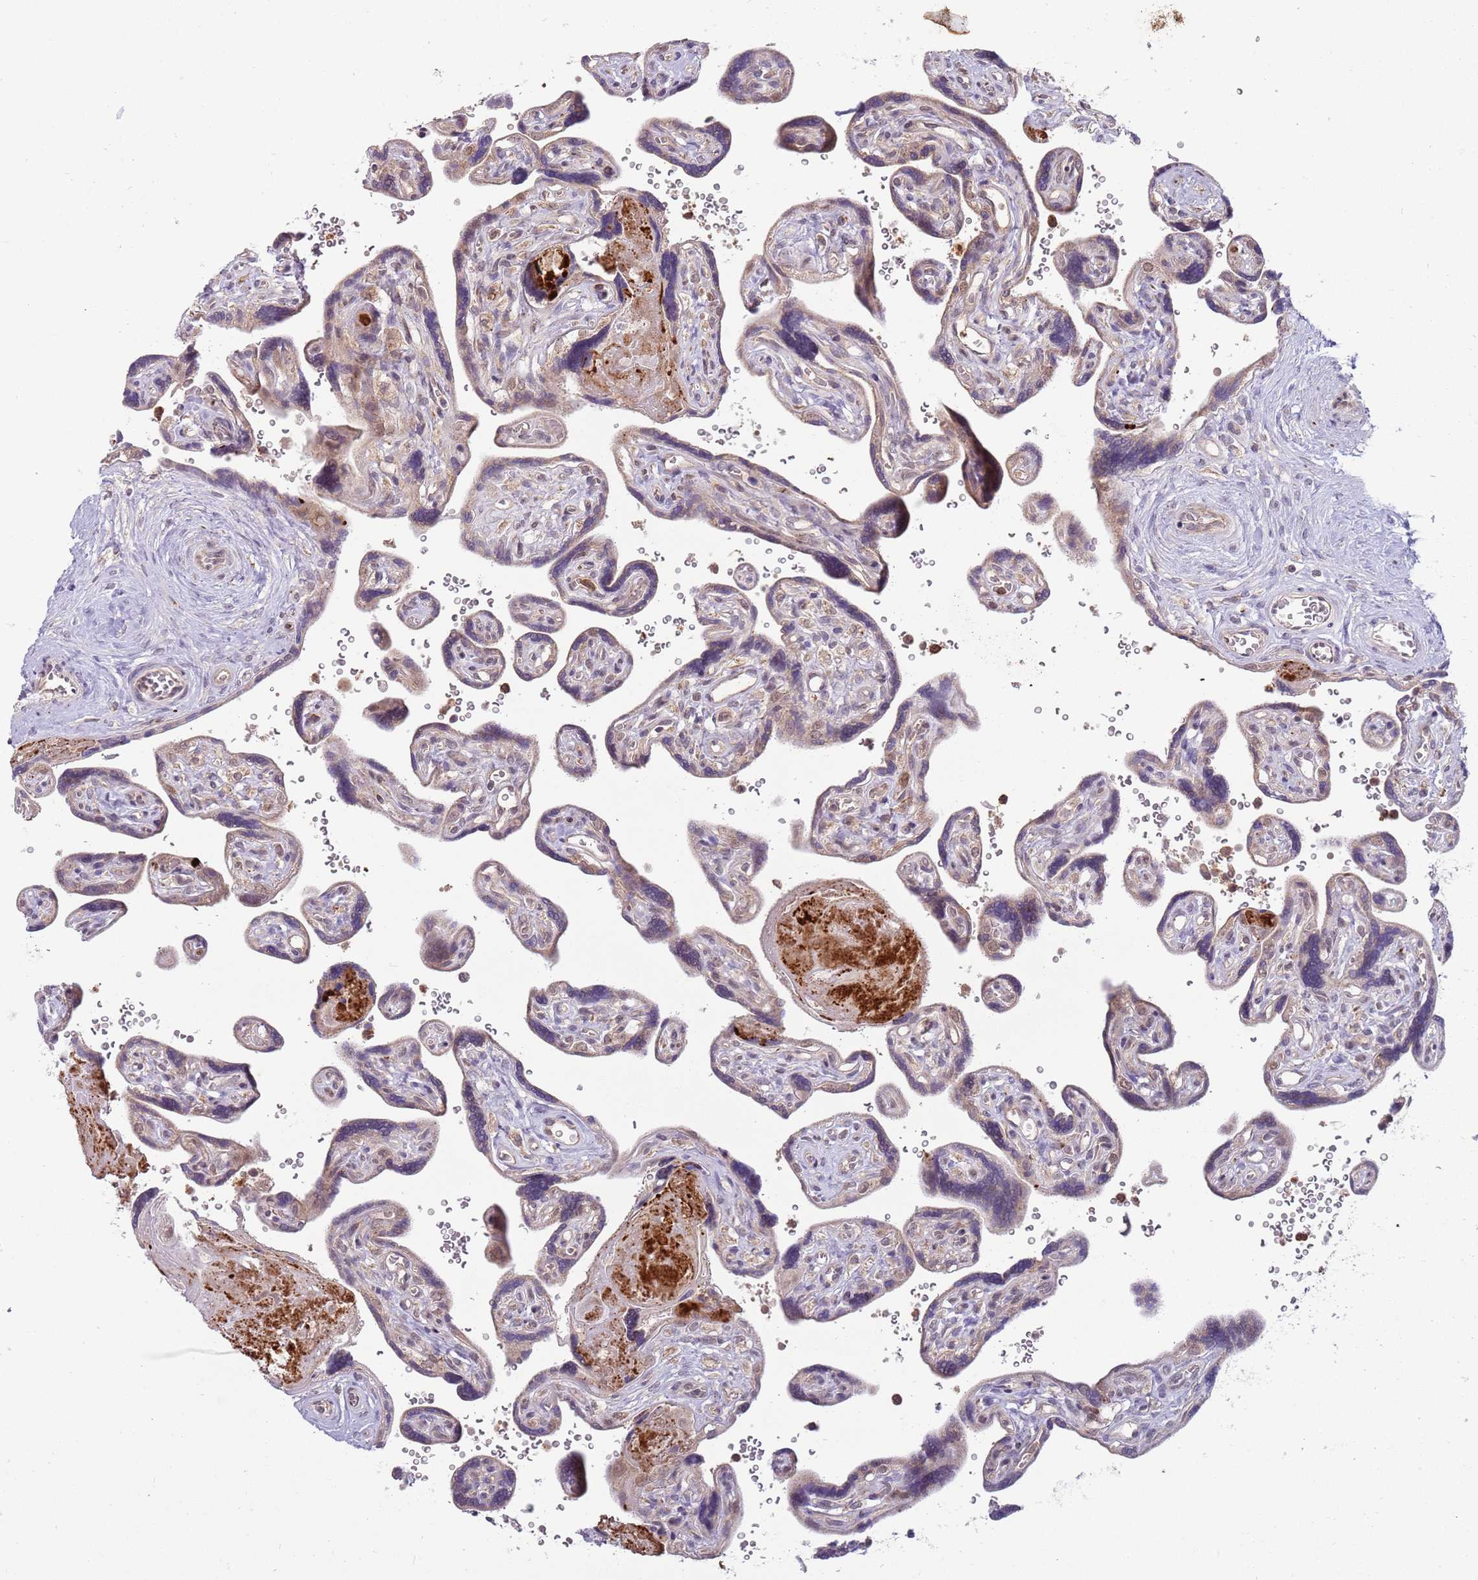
{"staining": {"intensity": "weak", "quantity": "25%-75%", "location": "cytoplasmic/membranous"}, "tissue": "placenta", "cell_type": "Trophoblastic cells", "image_type": "normal", "snomed": [{"axis": "morphology", "description": "Normal tissue, NOS"}, {"axis": "topography", "description": "Placenta"}], "caption": "Normal placenta was stained to show a protein in brown. There is low levels of weak cytoplasmic/membranous staining in approximately 25%-75% of trophoblastic cells. (DAB IHC, brown staining for protein, blue staining for nuclei).", "gene": "NBPF4", "patient": {"sex": "female", "age": 39}}